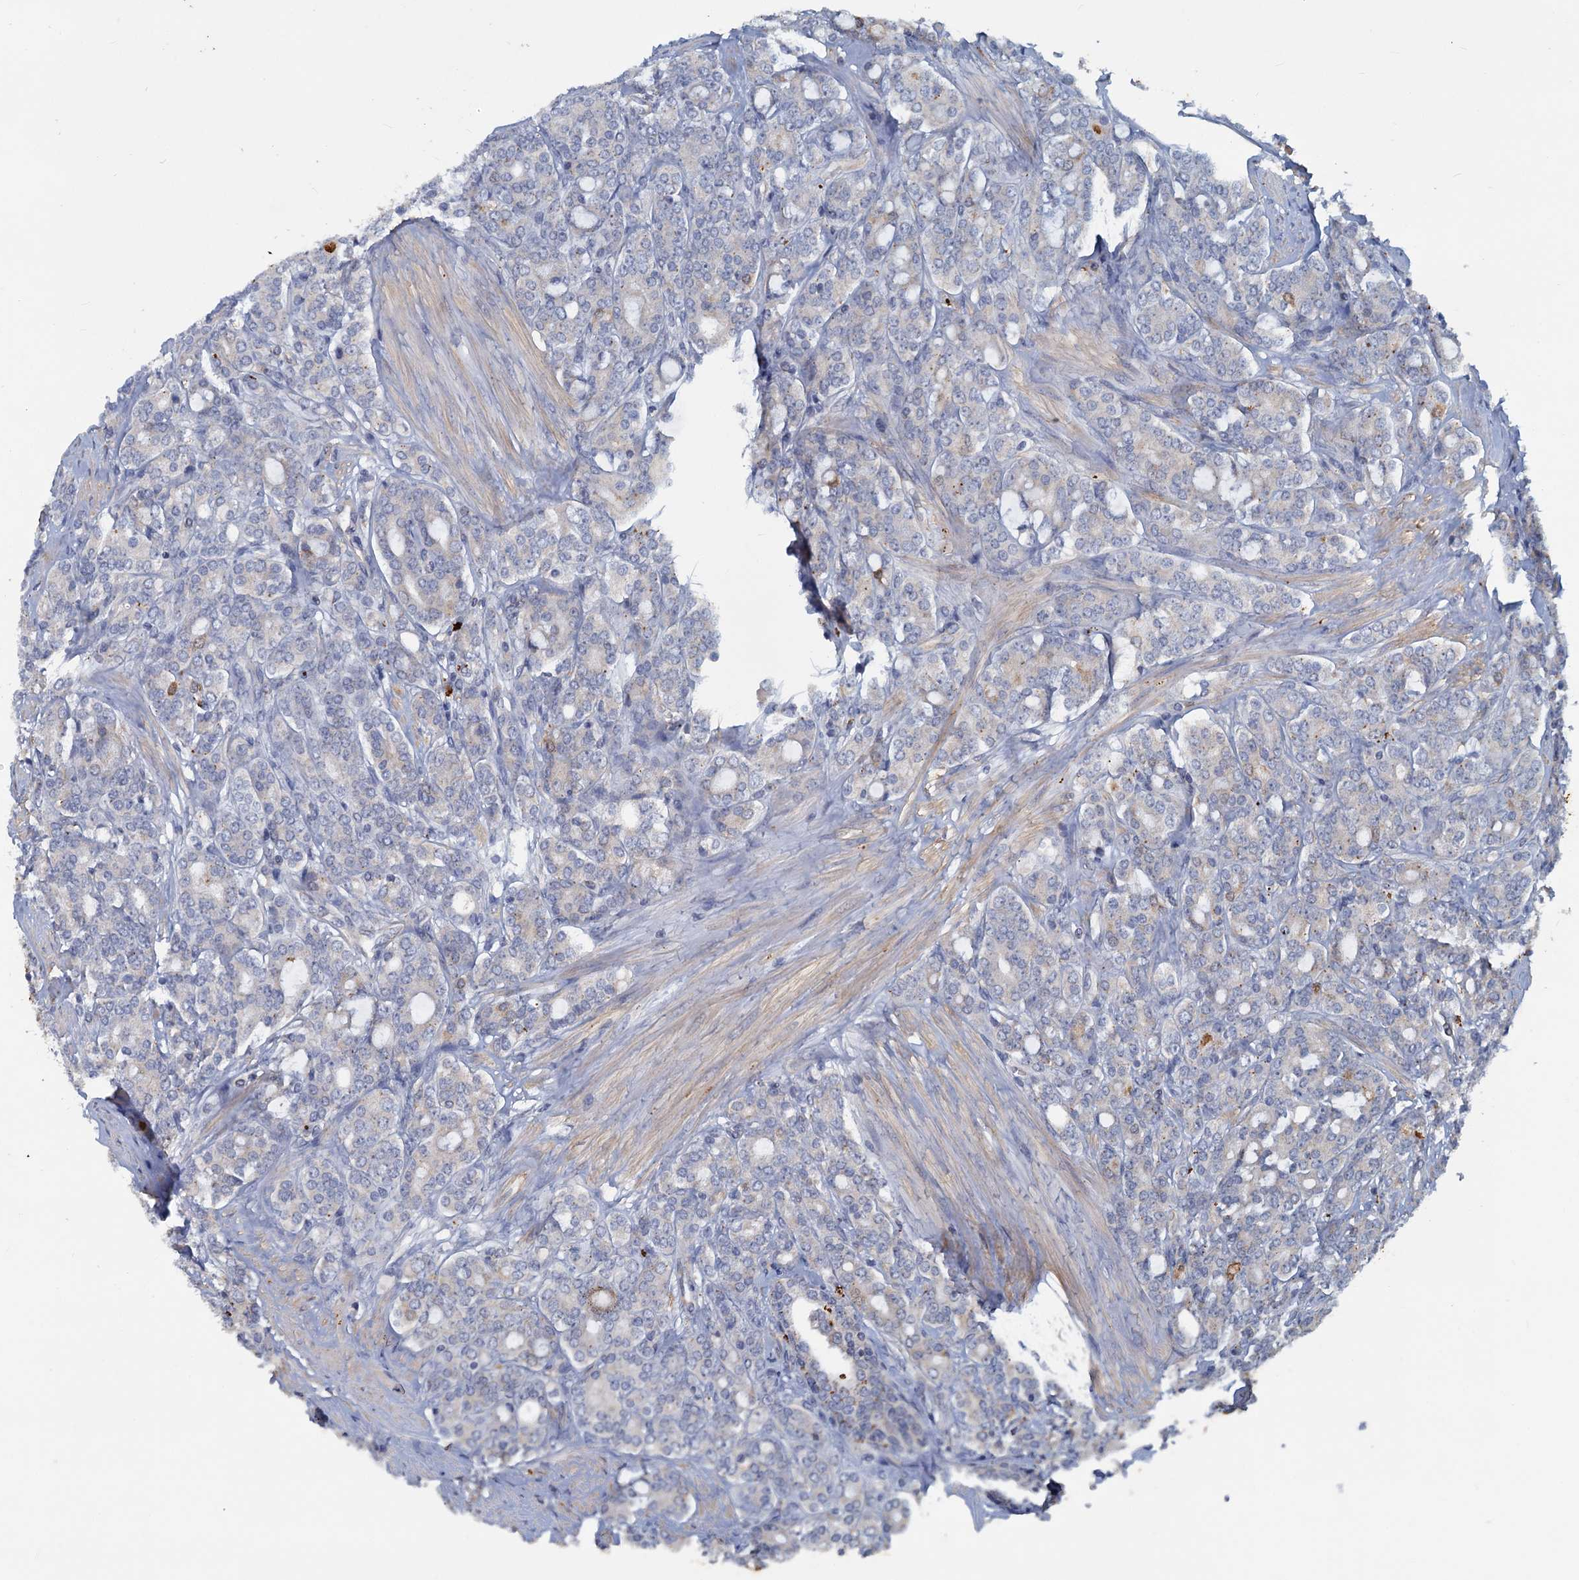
{"staining": {"intensity": "negative", "quantity": "none", "location": "none"}, "tissue": "prostate cancer", "cell_type": "Tumor cells", "image_type": "cancer", "snomed": [{"axis": "morphology", "description": "Adenocarcinoma, High grade"}, {"axis": "topography", "description": "Prostate"}], "caption": "Tumor cells show no significant positivity in prostate cancer.", "gene": "SLC2A7", "patient": {"sex": "male", "age": 62}}